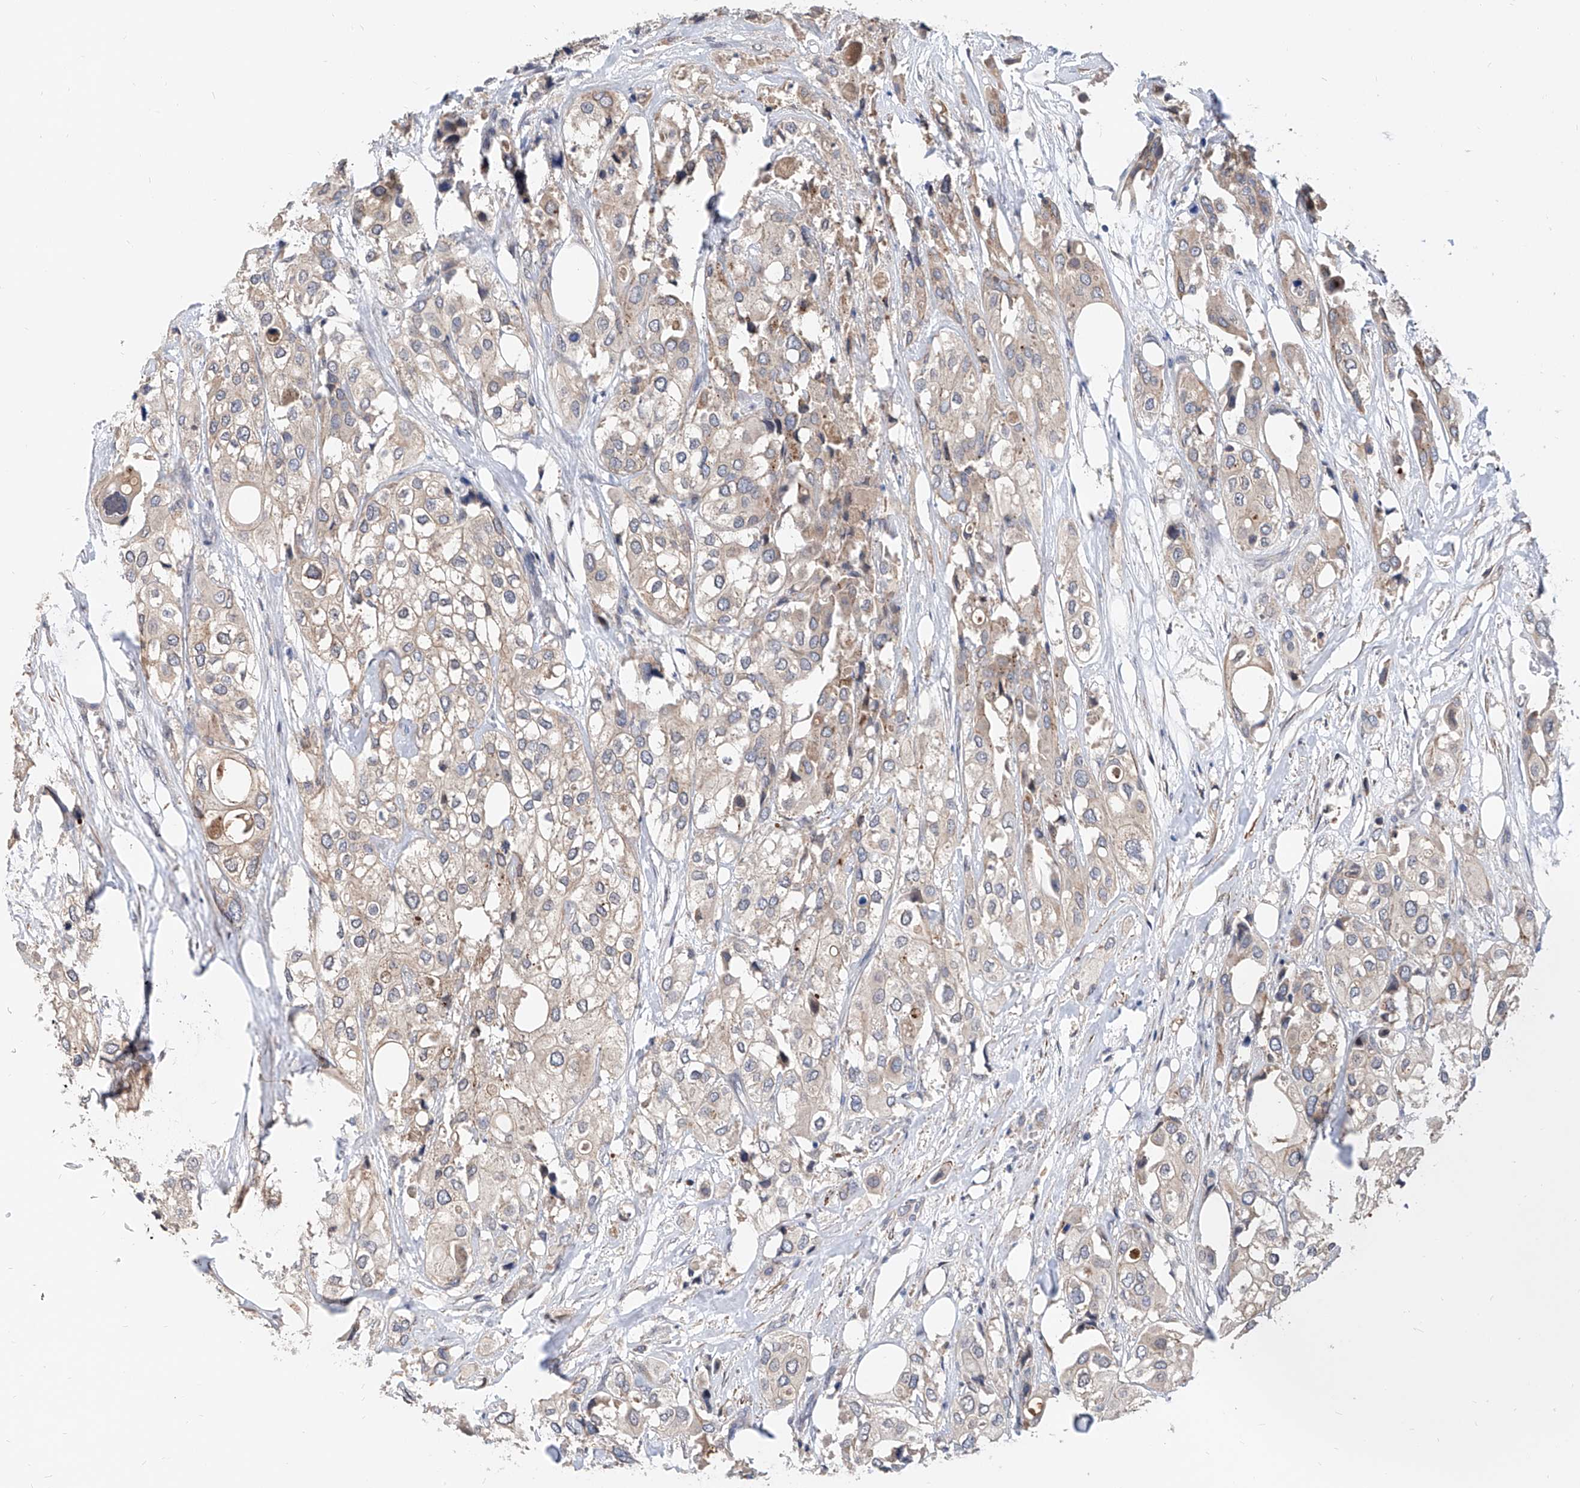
{"staining": {"intensity": "negative", "quantity": "none", "location": "none"}, "tissue": "urothelial cancer", "cell_type": "Tumor cells", "image_type": "cancer", "snomed": [{"axis": "morphology", "description": "Urothelial carcinoma, High grade"}, {"axis": "topography", "description": "Urinary bladder"}], "caption": "Tumor cells show no significant staining in urothelial cancer.", "gene": "MAGEE2", "patient": {"sex": "male", "age": 64}}